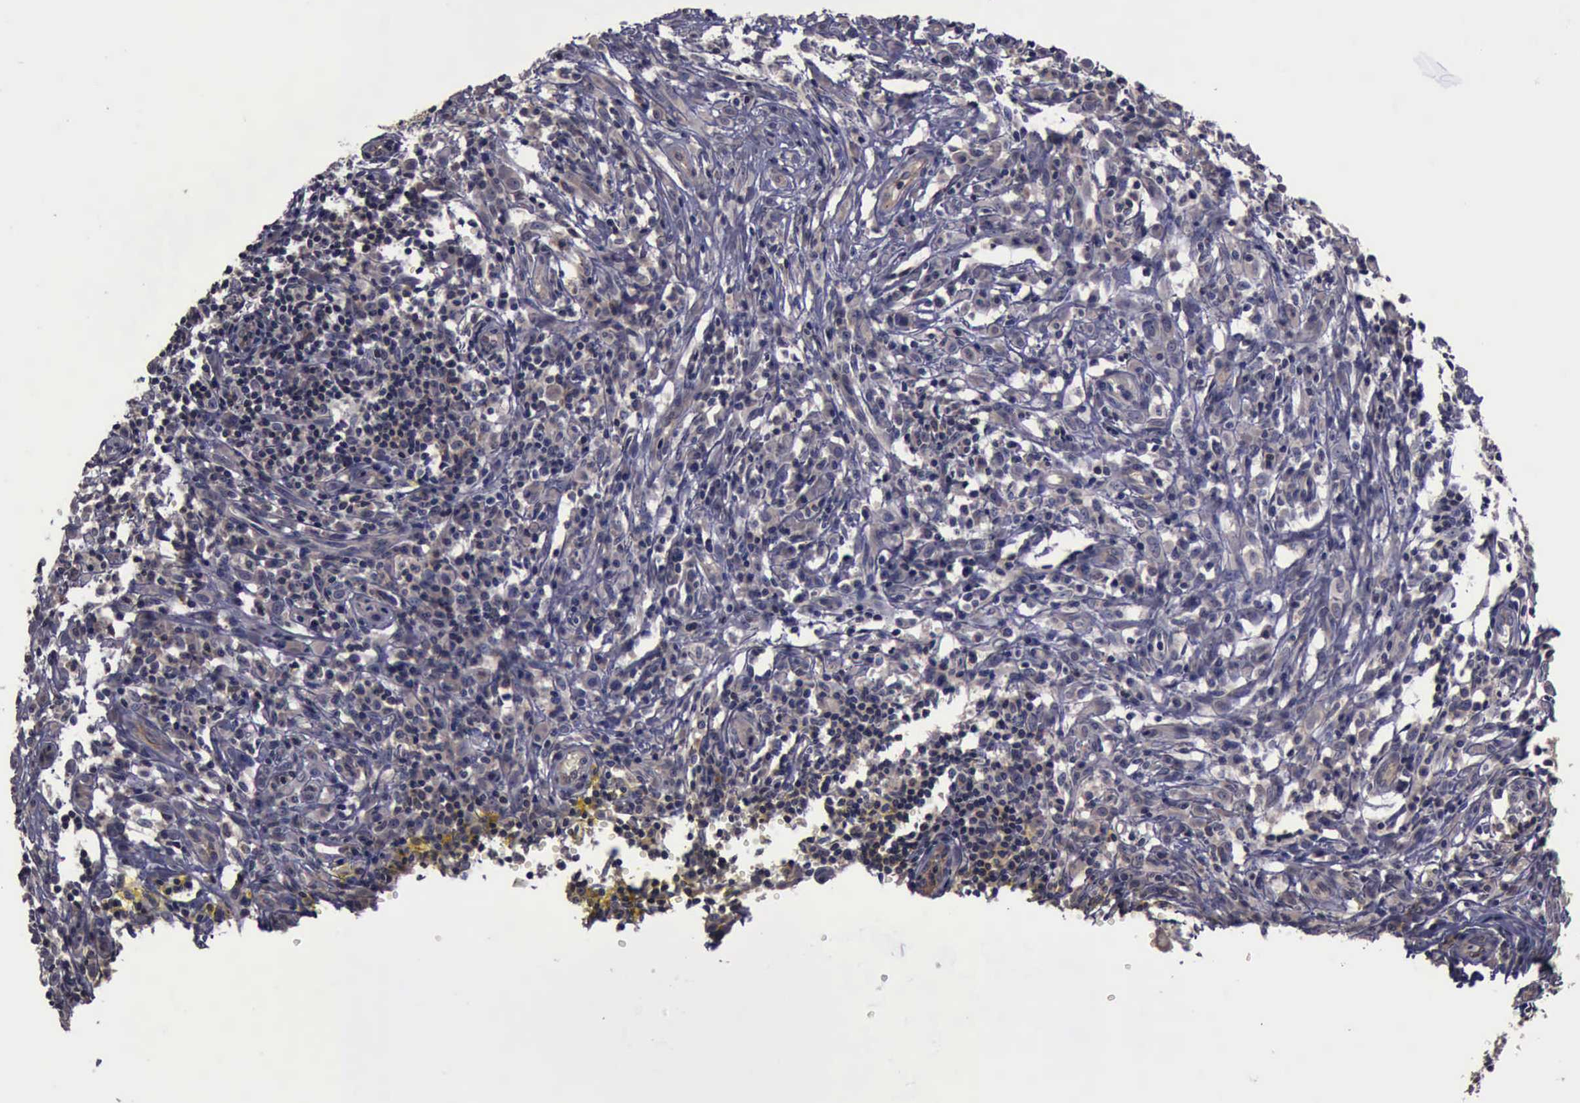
{"staining": {"intensity": "negative", "quantity": "none", "location": "none"}, "tissue": "melanoma", "cell_type": "Tumor cells", "image_type": "cancer", "snomed": [{"axis": "morphology", "description": "Malignant melanoma, NOS"}, {"axis": "topography", "description": "Skin"}], "caption": "This is an IHC photomicrograph of human melanoma. There is no expression in tumor cells.", "gene": "CRKL", "patient": {"sex": "female", "age": 52}}